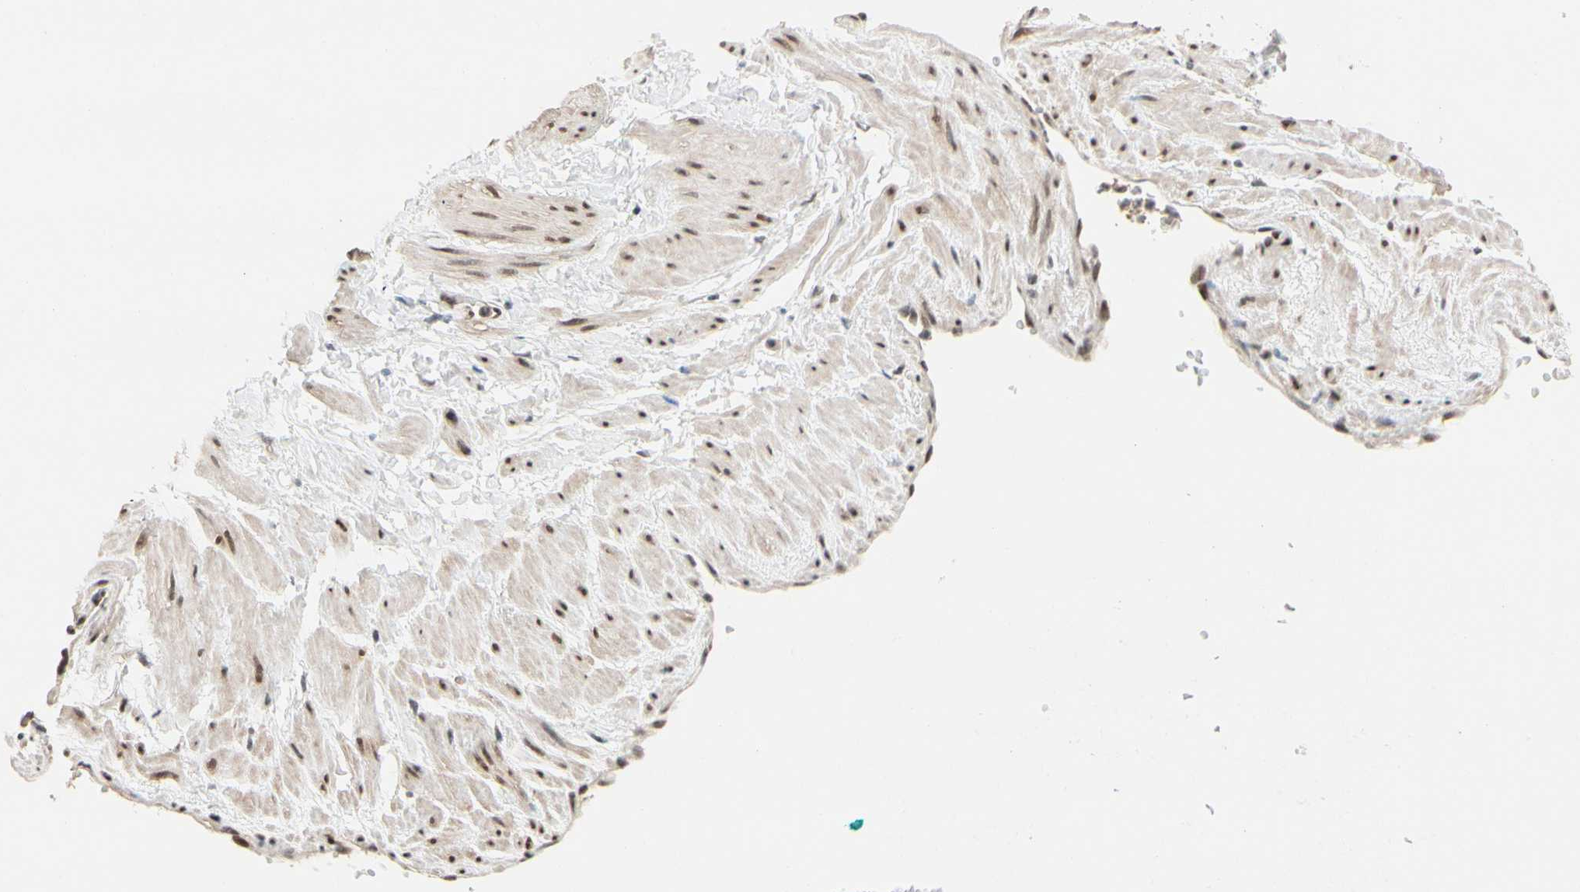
{"staining": {"intensity": "negative", "quantity": "none", "location": "none"}, "tissue": "adipose tissue", "cell_type": "Adipocytes", "image_type": "normal", "snomed": [{"axis": "morphology", "description": "Normal tissue, NOS"}, {"axis": "topography", "description": "Soft tissue"}, {"axis": "topography", "description": "Vascular tissue"}], "caption": "The histopathology image shows no significant positivity in adipocytes of adipose tissue.", "gene": "TAF4", "patient": {"sex": "female", "age": 35}}